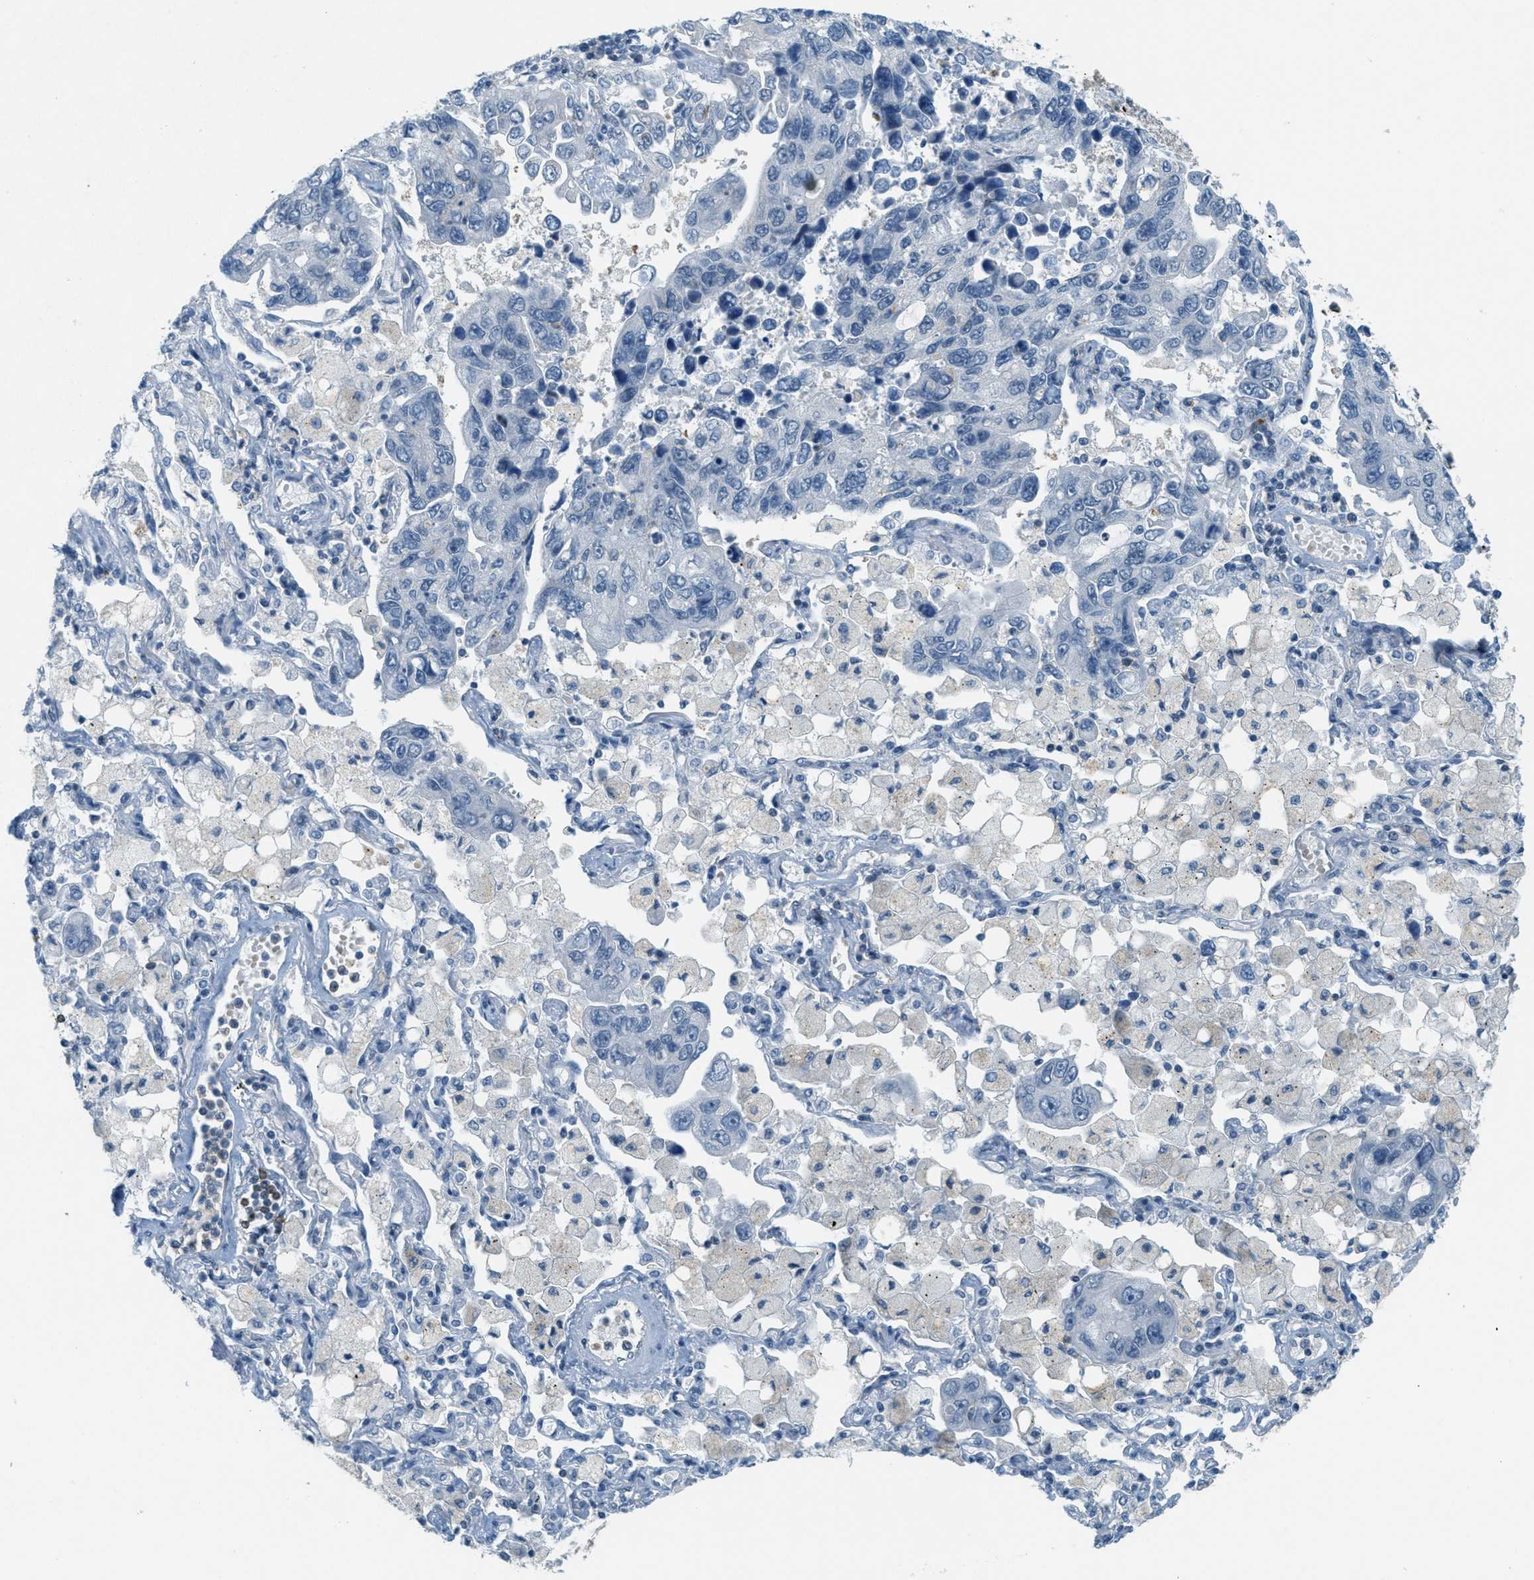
{"staining": {"intensity": "negative", "quantity": "none", "location": "none"}, "tissue": "lung cancer", "cell_type": "Tumor cells", "image_type": "cancer", "snomed": [{"axis": "morphology", "description": "Adenocarcinoma, NOS"}, {"axis": "topography", "description": "Lung"}], "caption": "This is an immunohistochemistry image of human lung cancer. There is no staining in tumor cells.", "gene": "FYN", "patient": {"sex": "male", "age": 64}}